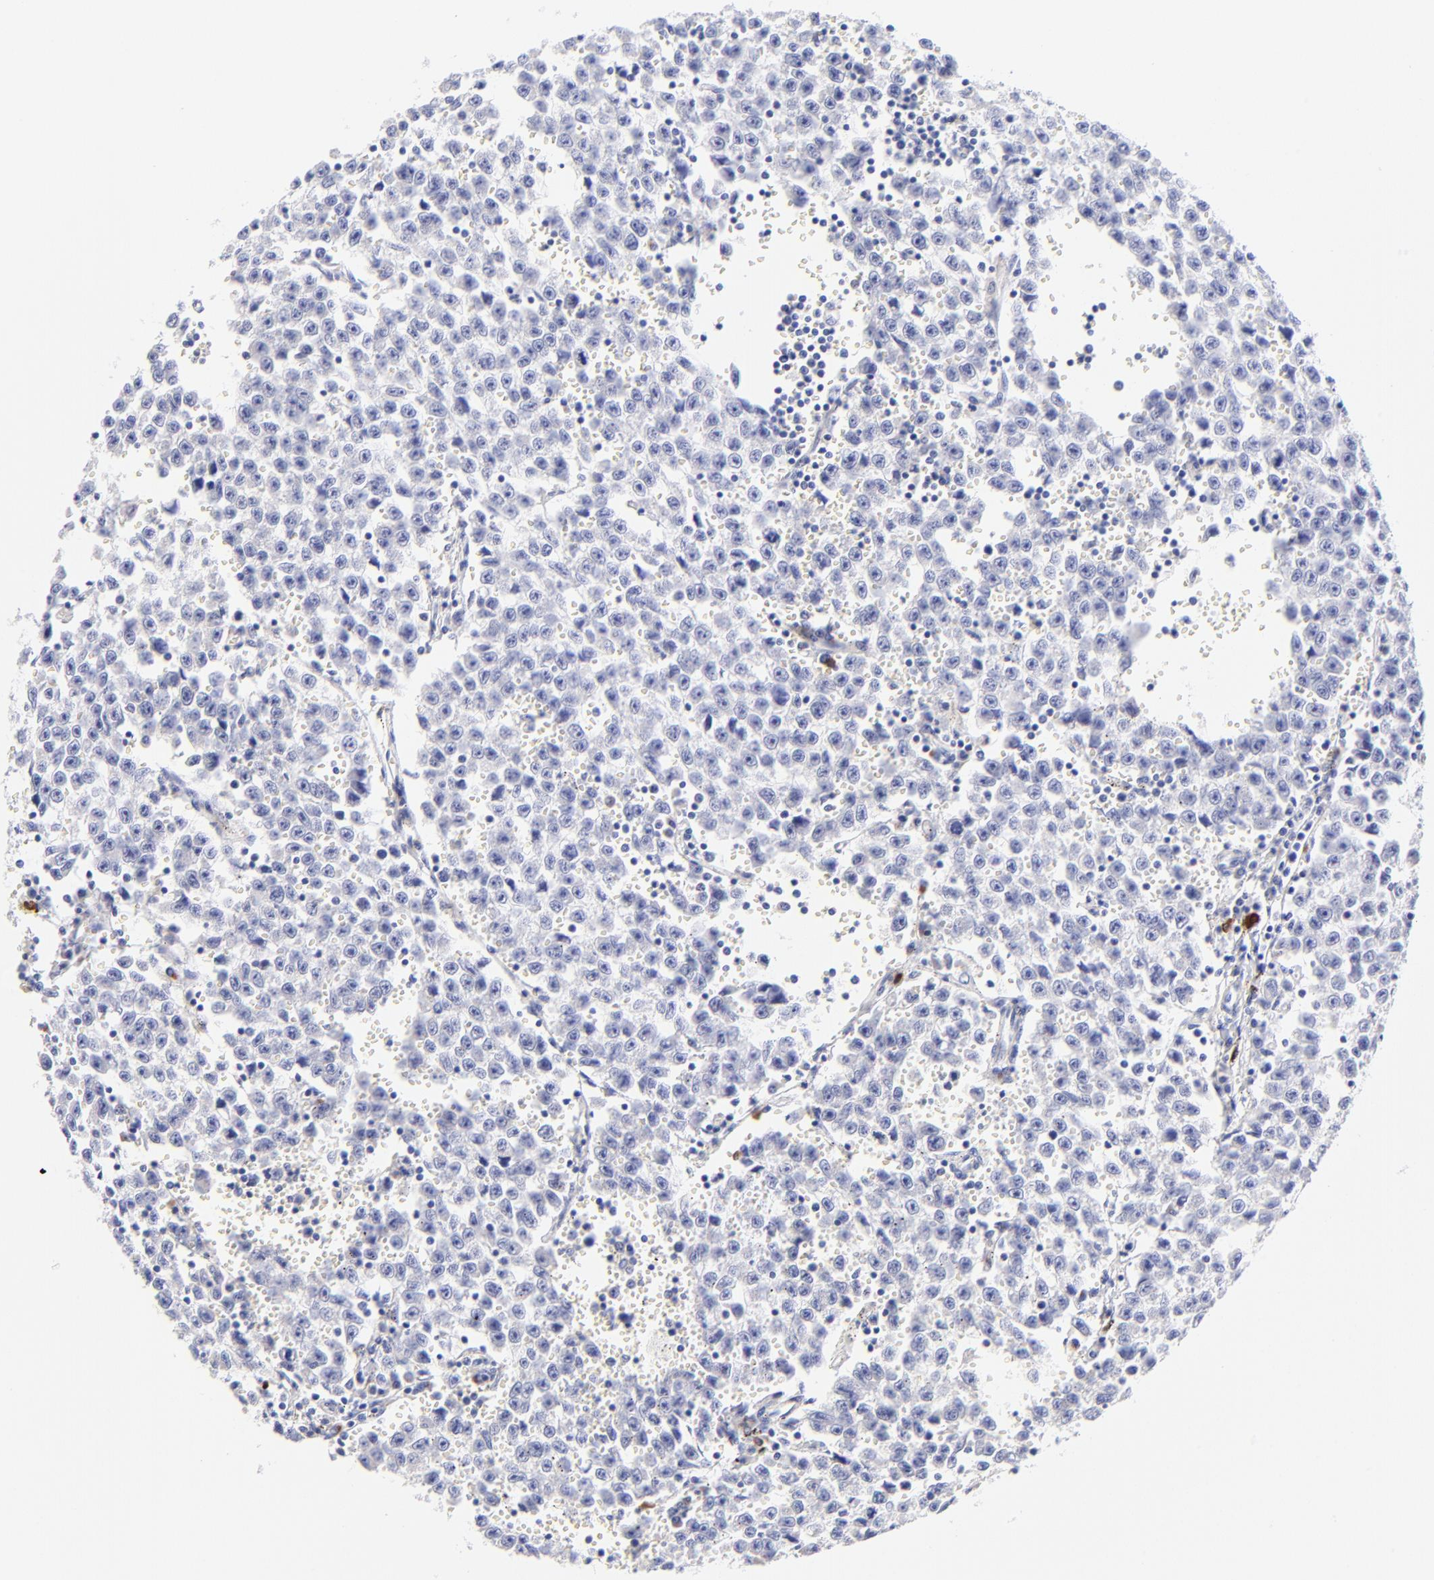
{"staining": {"intensity": "negative", "quantity": "none", "location": "none"}, "tissue": "testis cancer", "cell_type": "Tumor cells", "image_type": "cancer", "snomed": [{"axis": "morphology", "description": "Seminoma, NOS"}, {"axis": "topography", "description": "Testis"}], "caption": "Immunohistochemistry image of neoplastic tissue: human testis cancer (seminoma) stained with DAB (3,3'-diaminobenzidine) demonstrates no significant protein expression in tumor cells.", "gene": "ASB9", "patient": {"sex": "male", "age": 35}}